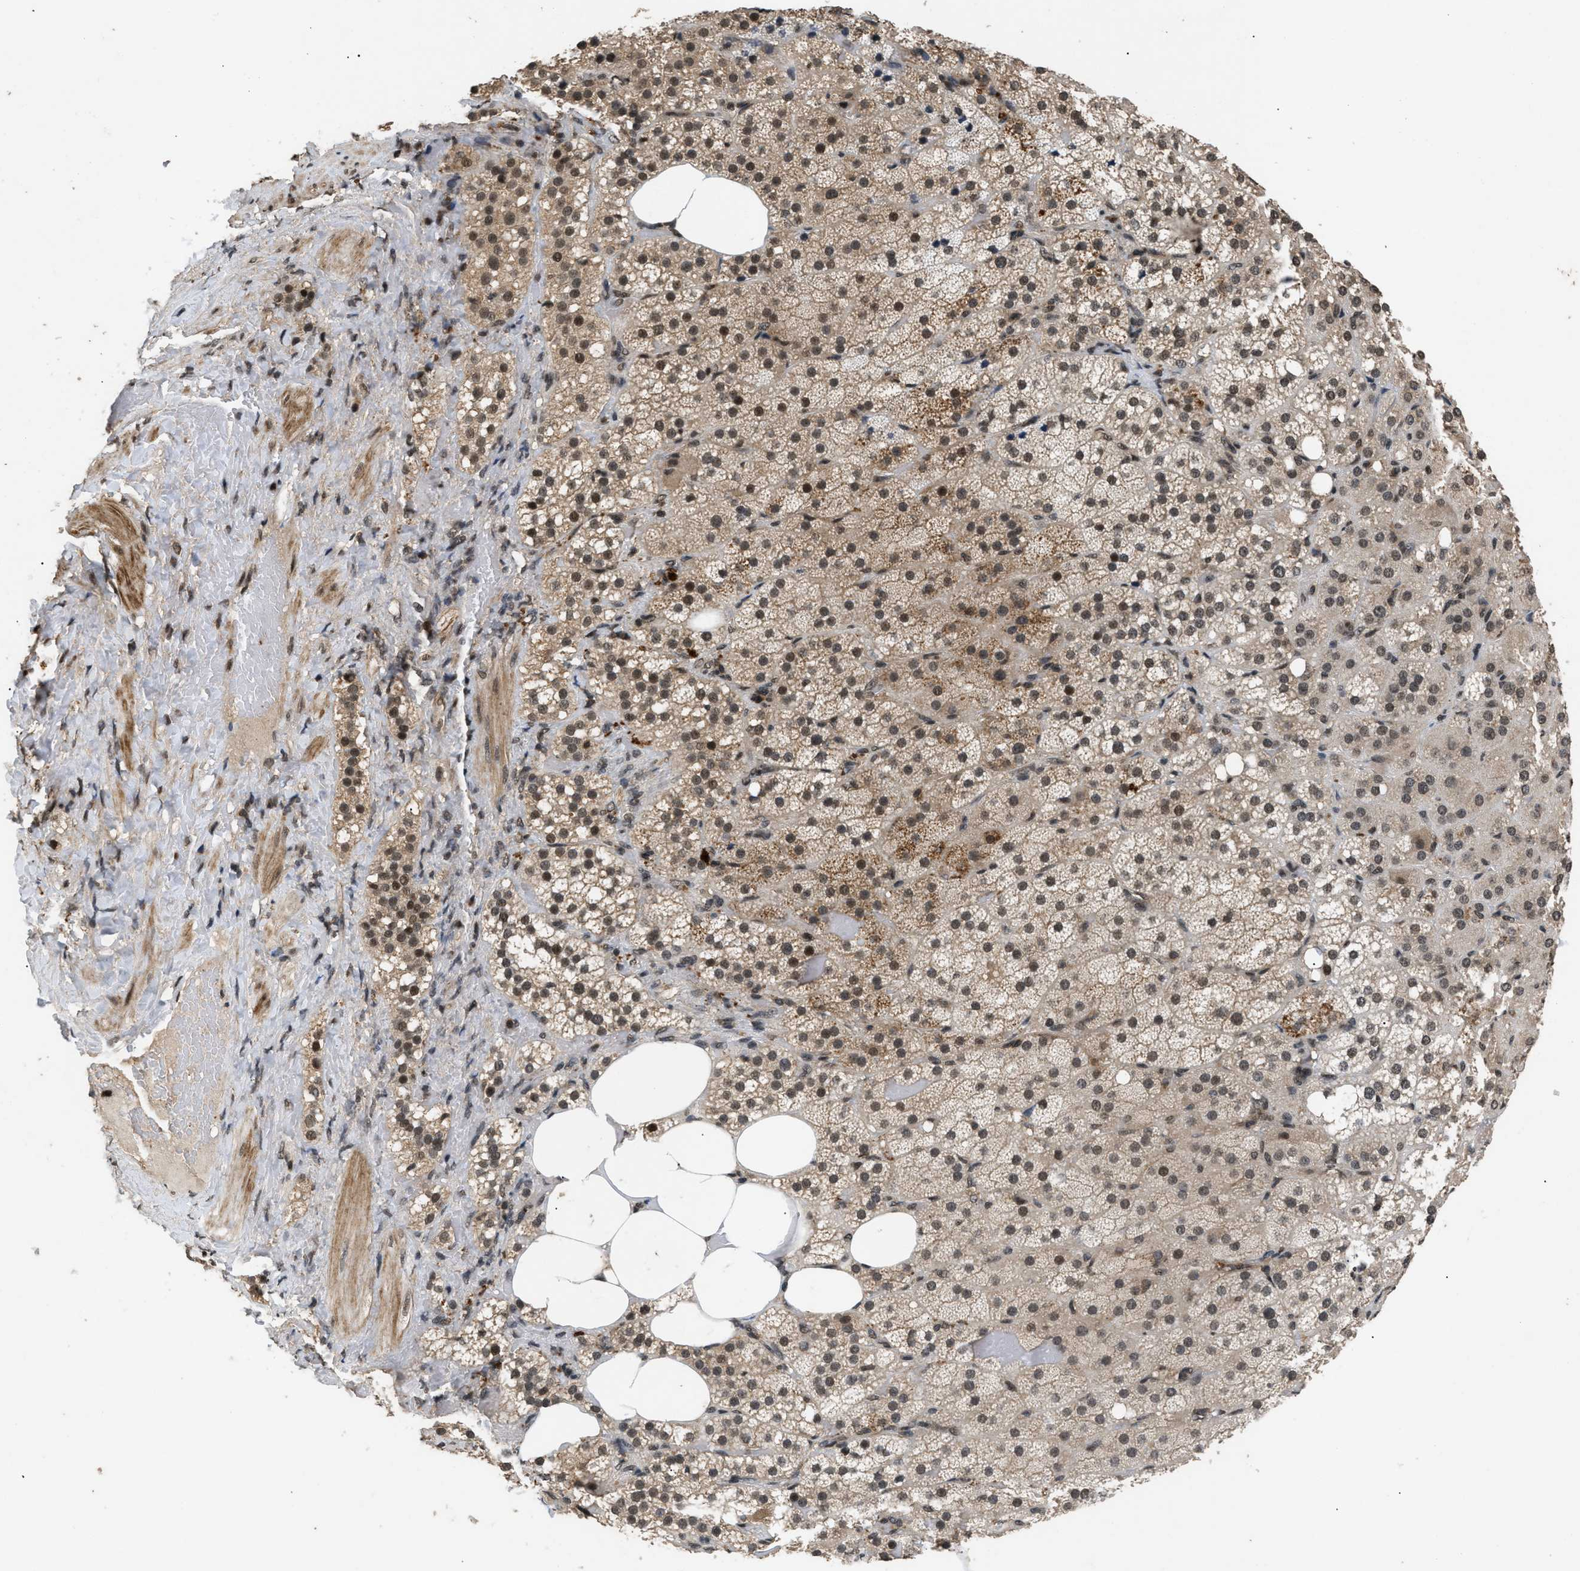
{"staining": {"intensity": "strong", "quantity": "25%-75%", "location": "cytoplasmic/membranous,nuclear"}, "tissue": "adrenal gland", "cell_type": "Glandular cells", "image_type": "normal", "snomed": [{"axis": "morphology", "description": "Normal tissue, NOS"}, {"axis": "topography", "description": "Adrenal gland"}], "caption": "This is a micrograph of IHC staining of normal adrenal gland, which shows strong positivity in the cytoplasmic/membranous,nuclear of glandular cells.", "gene": "RBM5", "patient": {"sex": "female", "age": 59}}